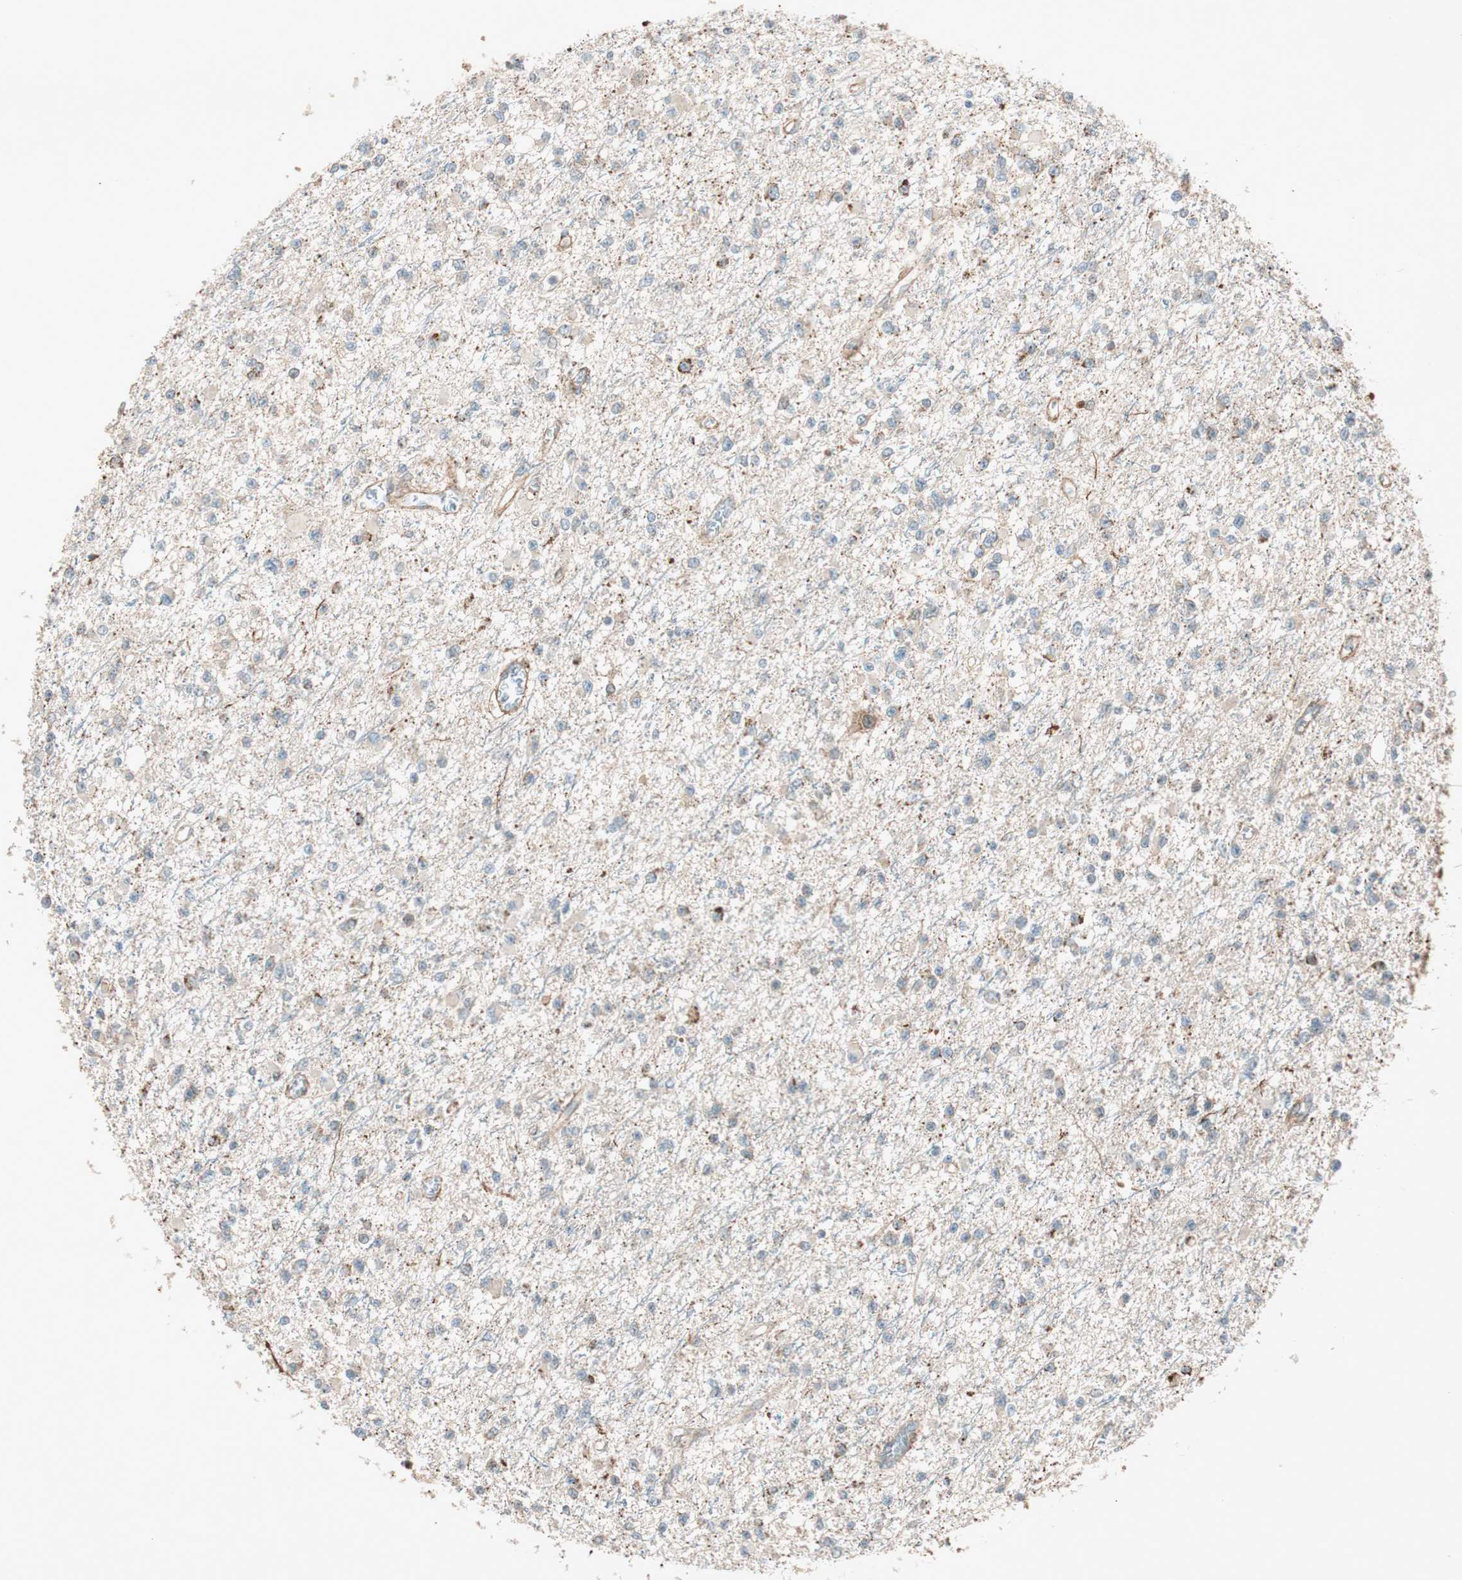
{"staining": {"intensity": "moderate", "quantity": "<25%", "location": "cytoplasmic/membranous"}, "tissue": "glioma", "cell_type": "Tumor cells", "image_type": "cancer", "snomed": [{"axis": "morphology", "description": "Glioma, malignant, Low grade"}, {"axis": "topography", "description": "Brain"}], "caption": "This micrograph displays immunohistochemistry (IHC) staining of malignant low-grade glioma, with low moderate cytoplasmic/membranous staining in approximately <25% of tumor cells.", "gene": "EPHA6", "patient": {"sex": "female", "age": 22}}